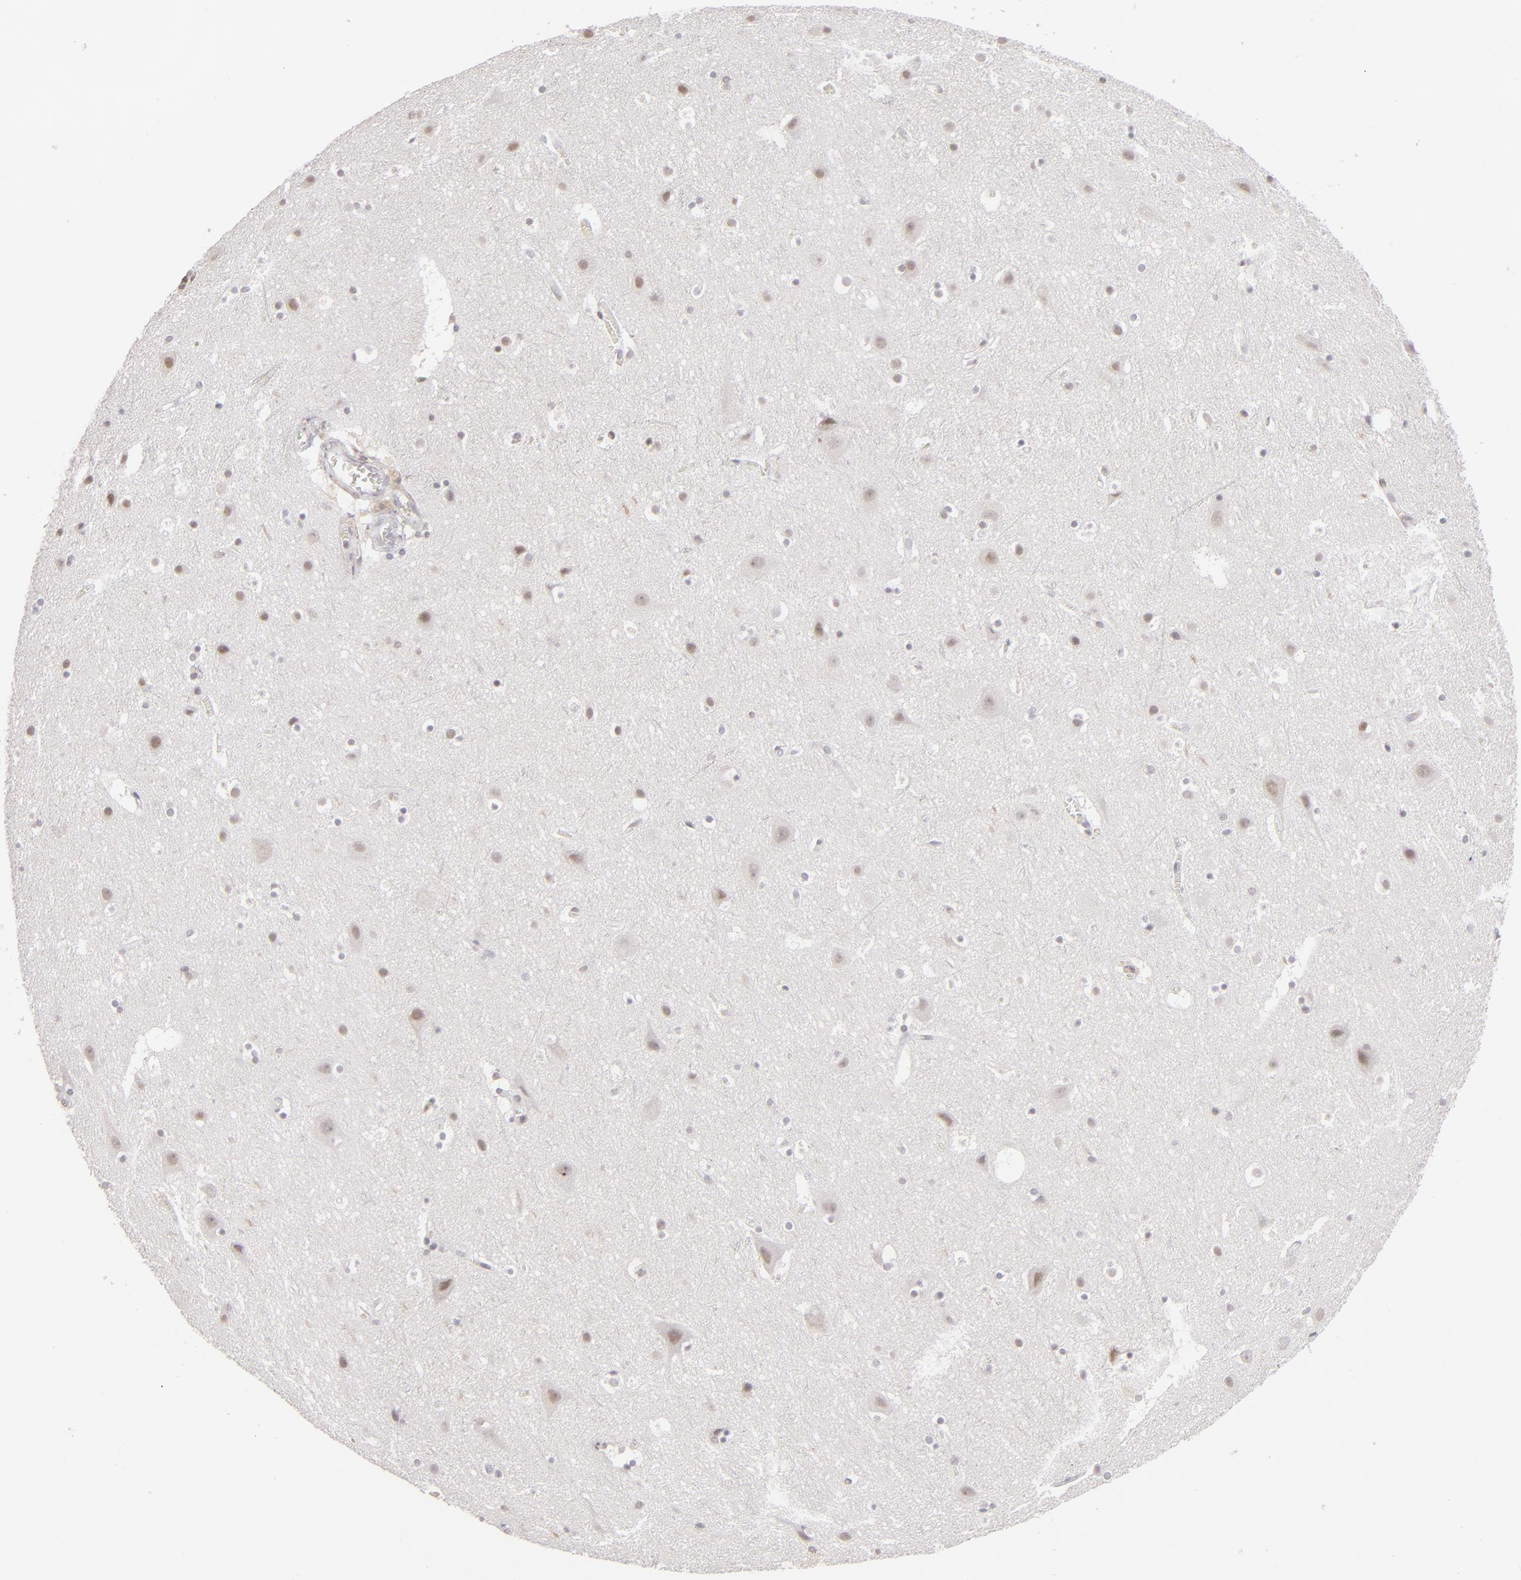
{"staining": {"intensity": "negative", "quantity": "none", "location": "none"}, "tissue": "cerebral cortex", "cell_type": "Endothelial cells", "image_type": "normal", "snomed": [{"axis": "morphology", "description": "Normal tissue, NOS"}, {"axis": "topography", "description": "Cerebral cortex"}], "caption": "Immunohistochemical staining of benign human cerebral cortex demonstrates no significant expression in endothelial cells. Nuclei are stained in blue.", "gene": "CLDN2", "patient": {"sex": "male", "age": 45}}